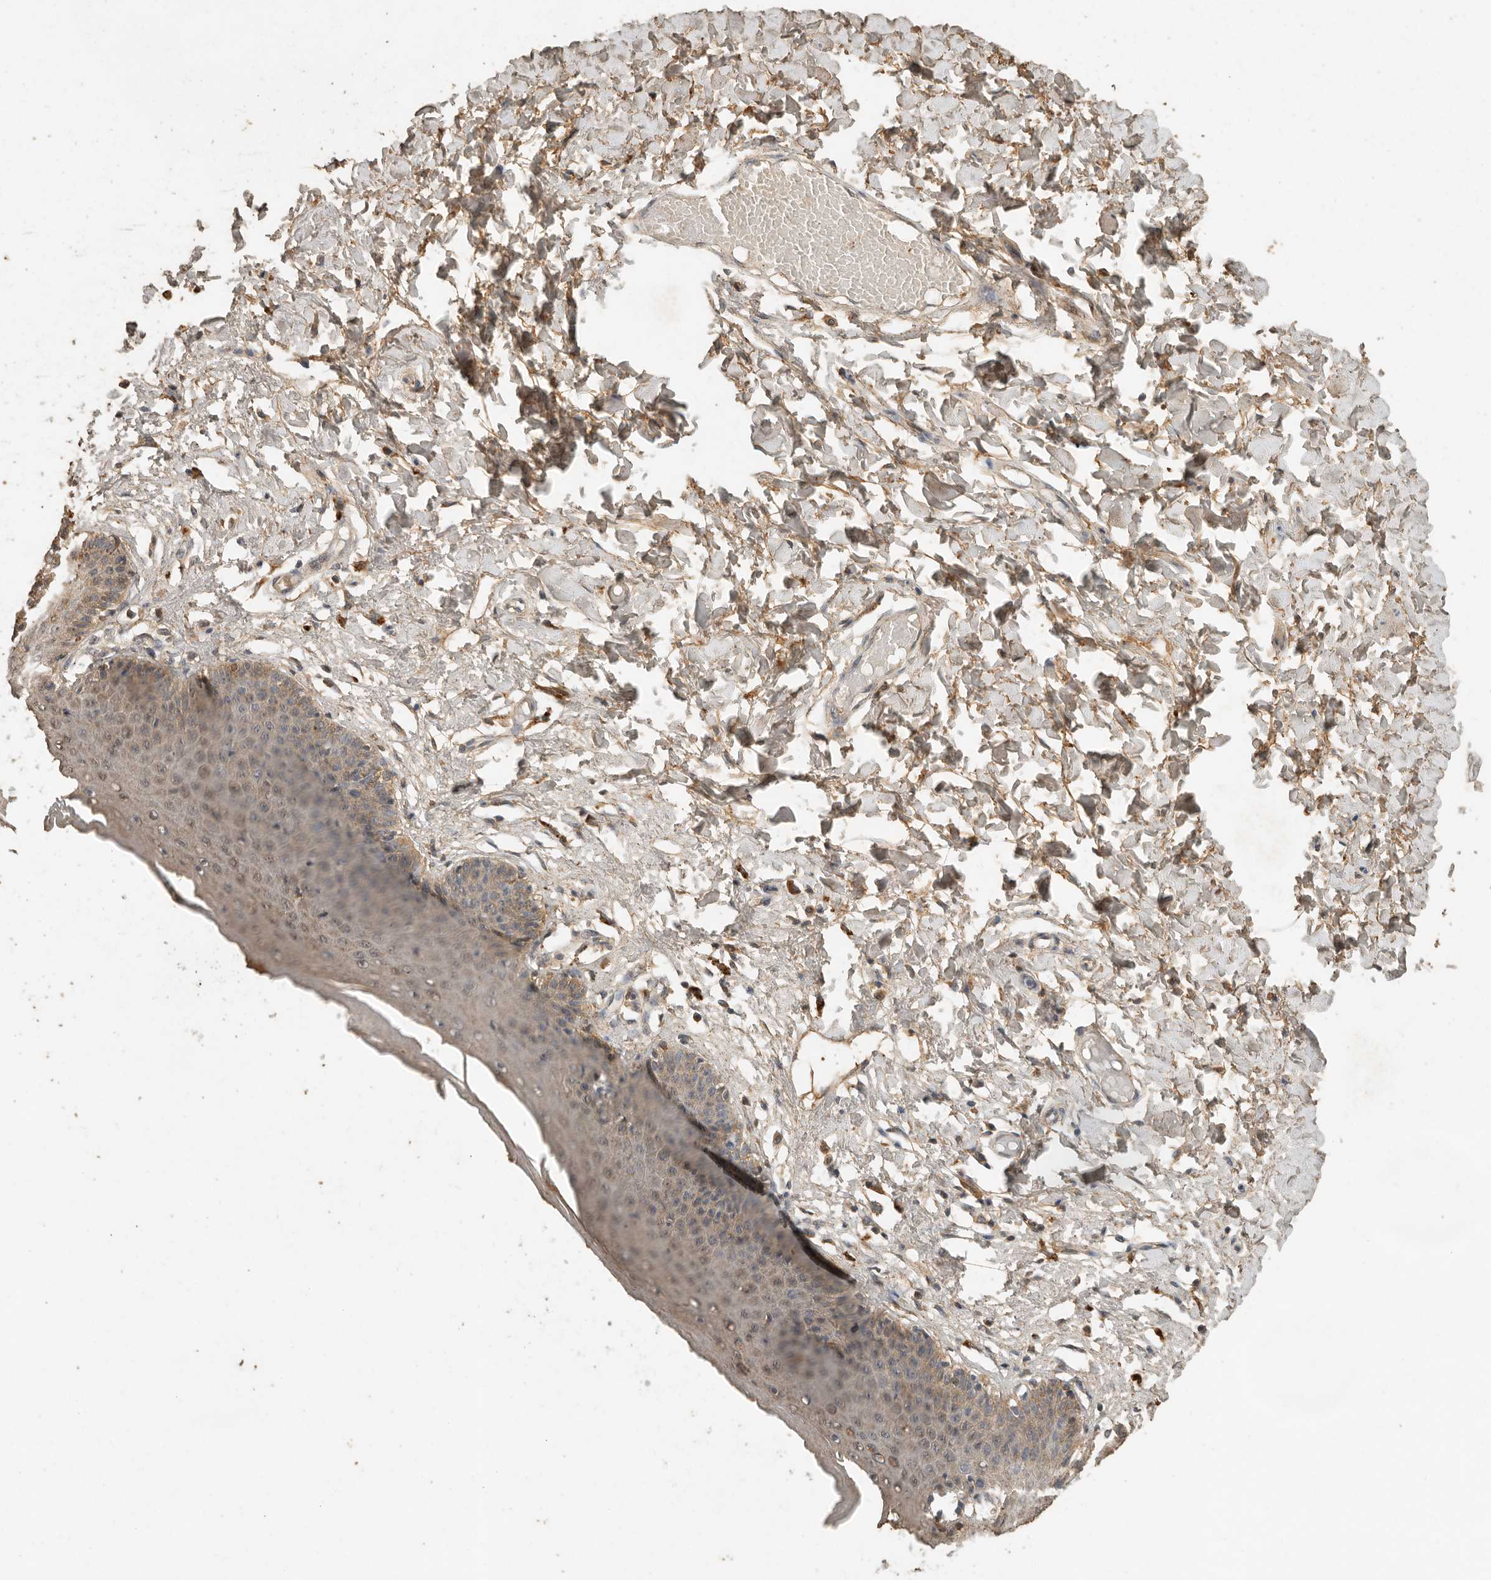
{"staining": {"intensity": "moderate", "quantity": "<25%", "location": "cytoplasmic/membranous"}, "tissue": "skin", "cell_type": "Epidermal cells", "image_type": "normal", "snomed": [{"axis": "morphology", "description": "Normal tissue, NOS"}, {"axis": "topography", "description": "Vulva"}], "caption": "A brown stain shows moderate cytoplasmic/membranous staining of a protein in epidermal cells of unremarkable human skin. The protein is stained brown, and the nuclei are stained in blue (DAB (3,3'-diaminobenzidine) IHC with brightfield microscopy, high magnification).", "gene": "CTF1", "patient": {"sex": "female", "age": 66}}